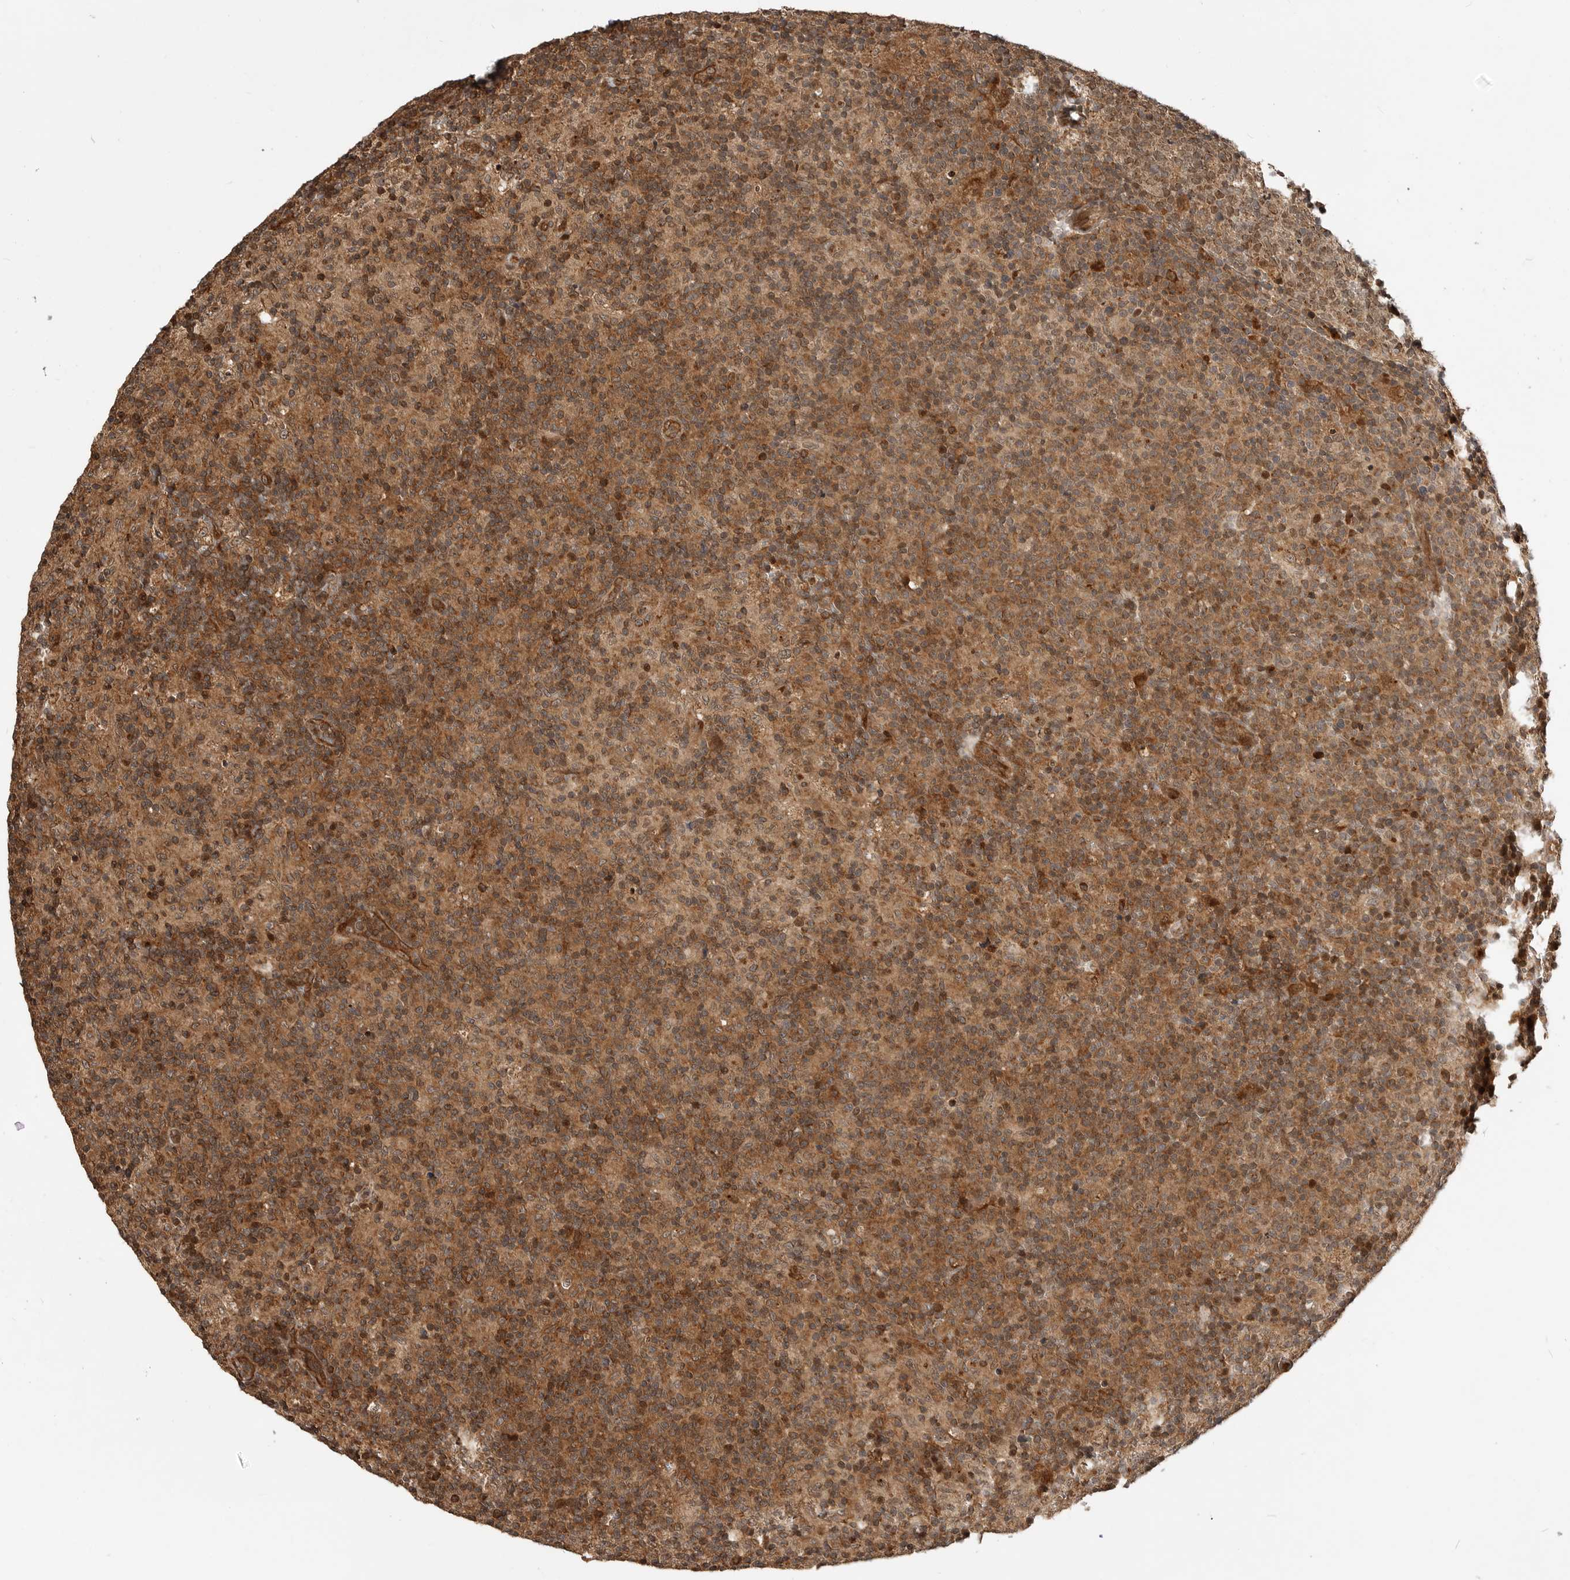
{"staining": {"intensity": "weak", "quantity": ">75%", "location": "nuclear"}, "tissue": "lymph node", "cell_type": "Germinal center cells", "image_type": "normal", "snomed": [{"axis": "morphology", "description": "Normal tissue, NOS"}, {"axis": "morphology", "description": "Inflammation, NOS"}, {"axis": "topography", "description": "Lymph node"}], "caption": "DAB (3,3'-diaminobenzidine) immunohistochemical staining of unremarkable lymph node exhibits weak nuclear protein positivity in approximately >75% of germinal center cells. (IHC, brightfield microscopy, high magnification).", "gene": "ADPRS", "patient": {"sex": "male", "age": 55}}